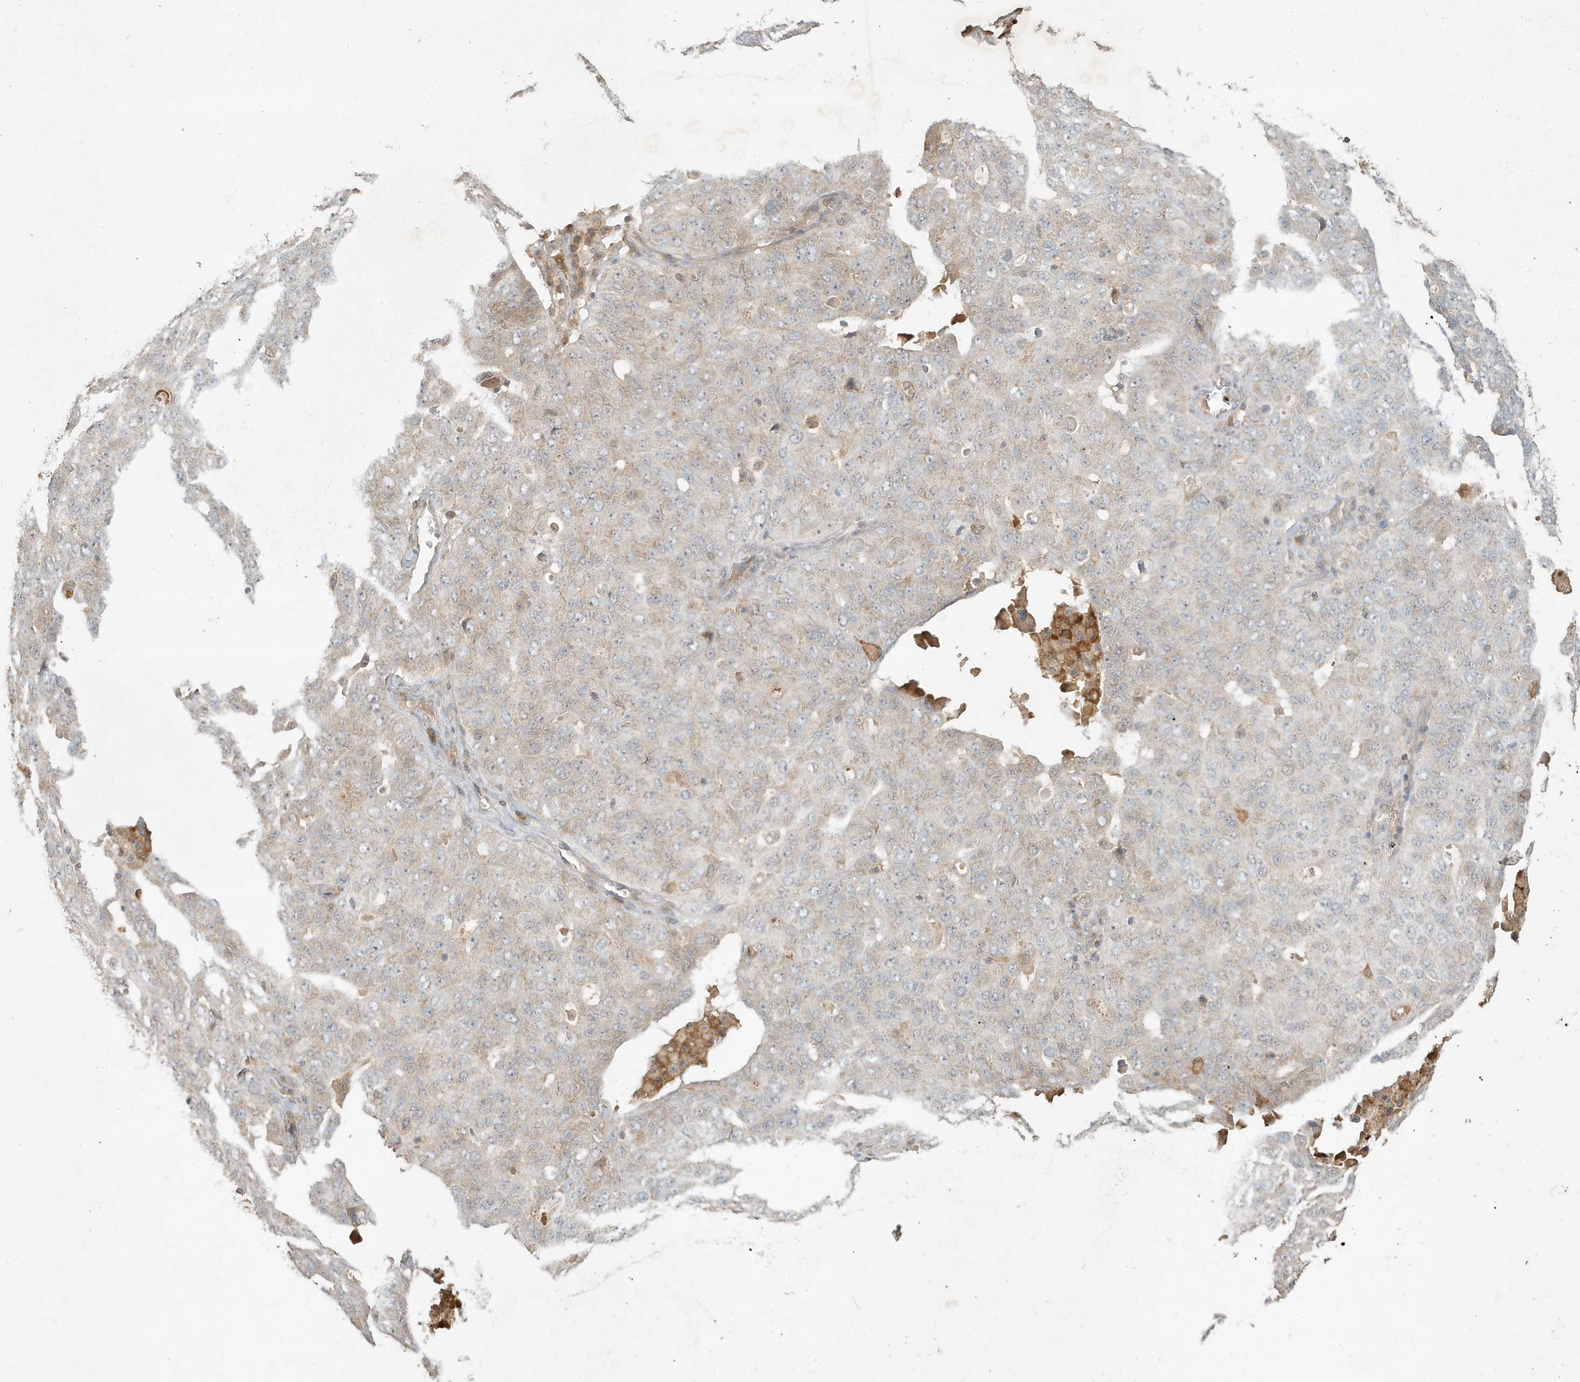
{"staining": {"intensity": "weak", "quantity": "<25%", "location": "cytoplasmic/membranous"}, "tissue": "ovarian cancer", "cell_type": "Tumor cells", "image_type": "cancer", "snomed": [{"axis": "morphology", "description": "Carcinoma, endometroid"}, {"axis": "topography", "description": "Ovary"}], "caption": "This is an immunohistochemistry micrograph of human ovarian endometroid carcinoma. There is no expression in tumor cells.", "gene": "ABCB9", "patient": {"sex": "female", "age": 62}}